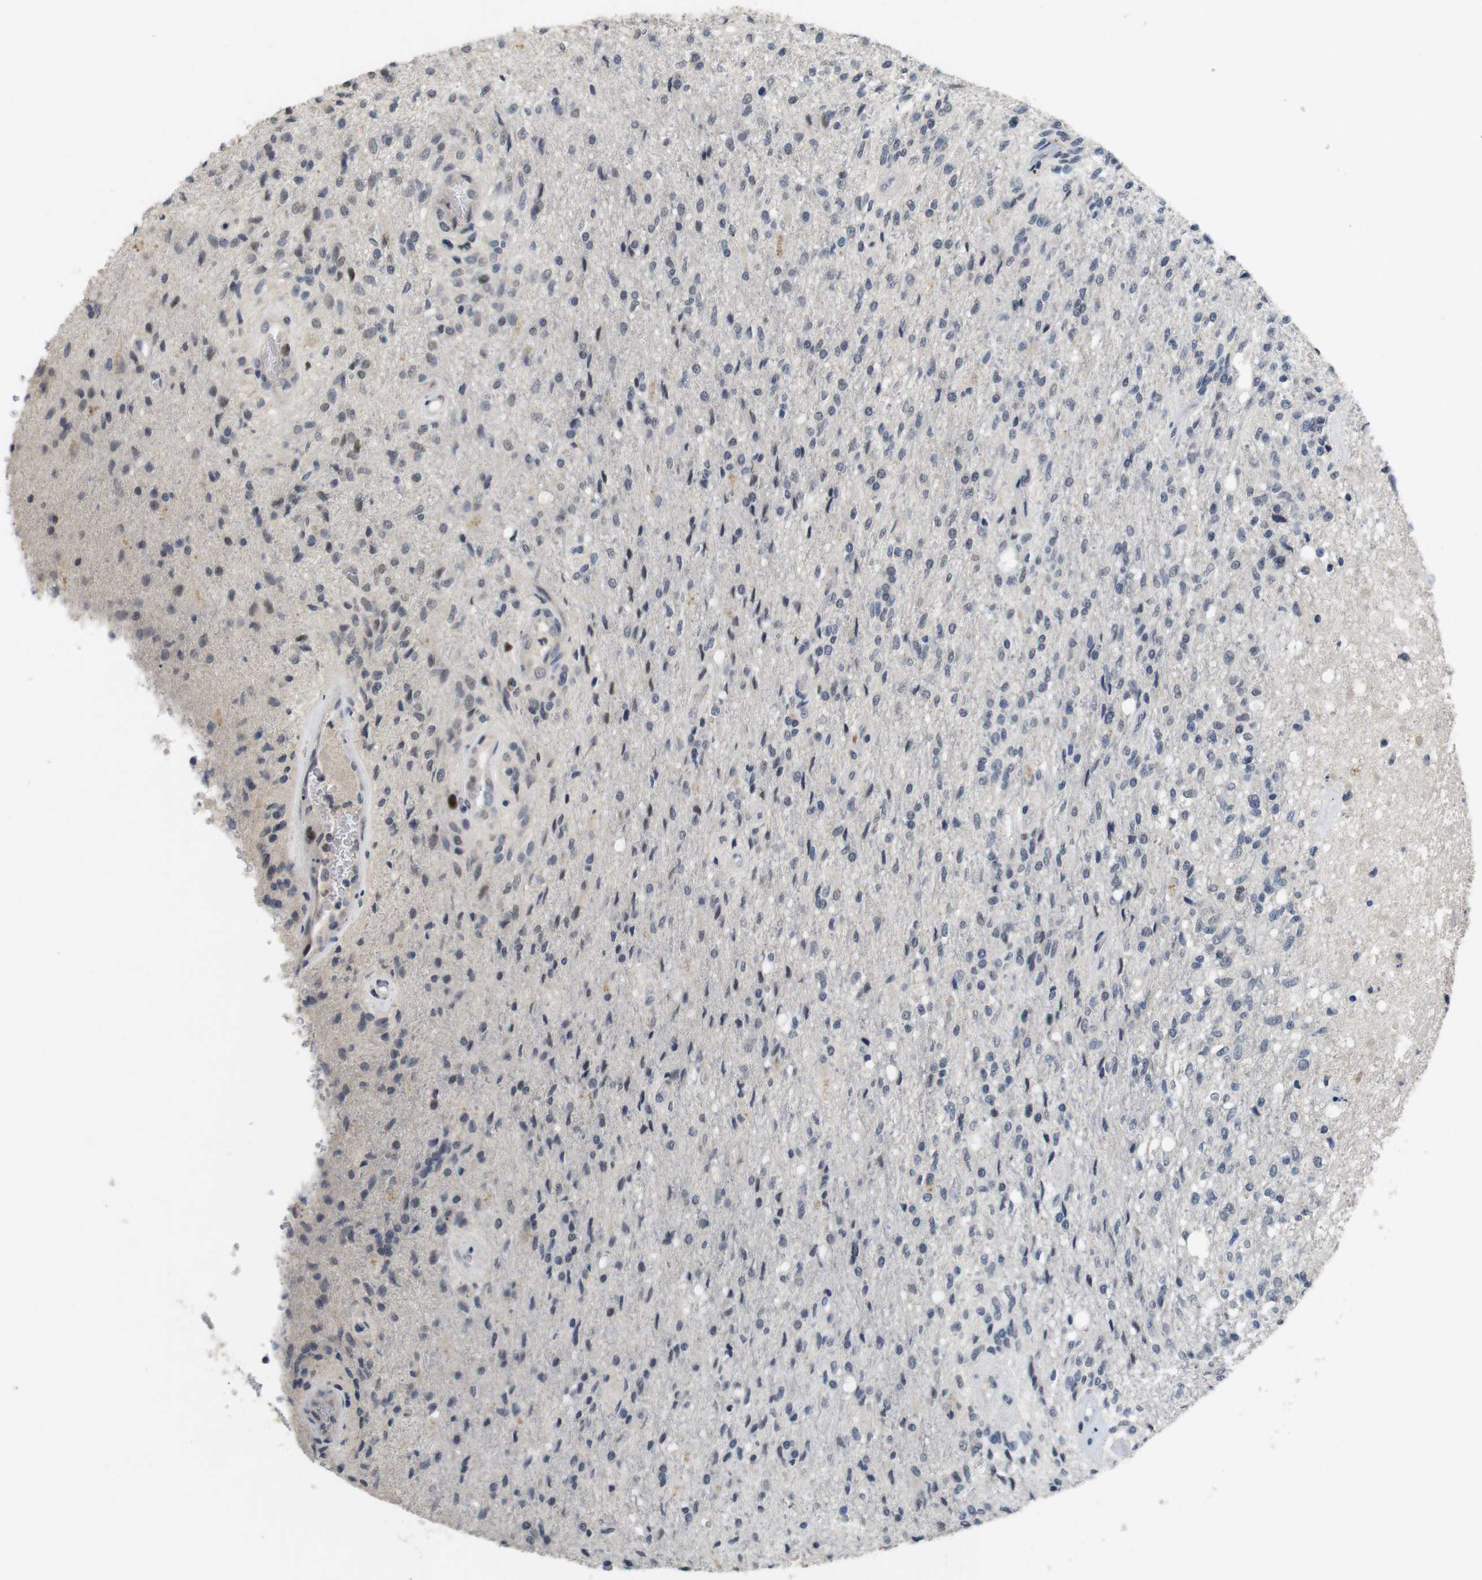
{"staining": {"intensity": "negative", "quantity": "none", "location": "none"}, "tissue": "glioma", "cell_type": "Tumor cells", "image_type": "cancer", "snomed": [{"axis": "morphology", "description": "Normal tissue, NOS"}, {"axis": "morphology", "description": "Glioma, malignant, High grade"}, {"axis": "topography", "description": "Cerebral cortex"}], "caption": "This is an IHC image of human high-grade glioma (malignant). There is no expression in tumor cells.", "gene": "SKP2", "patient": {"sex": "male", "age": 77}}